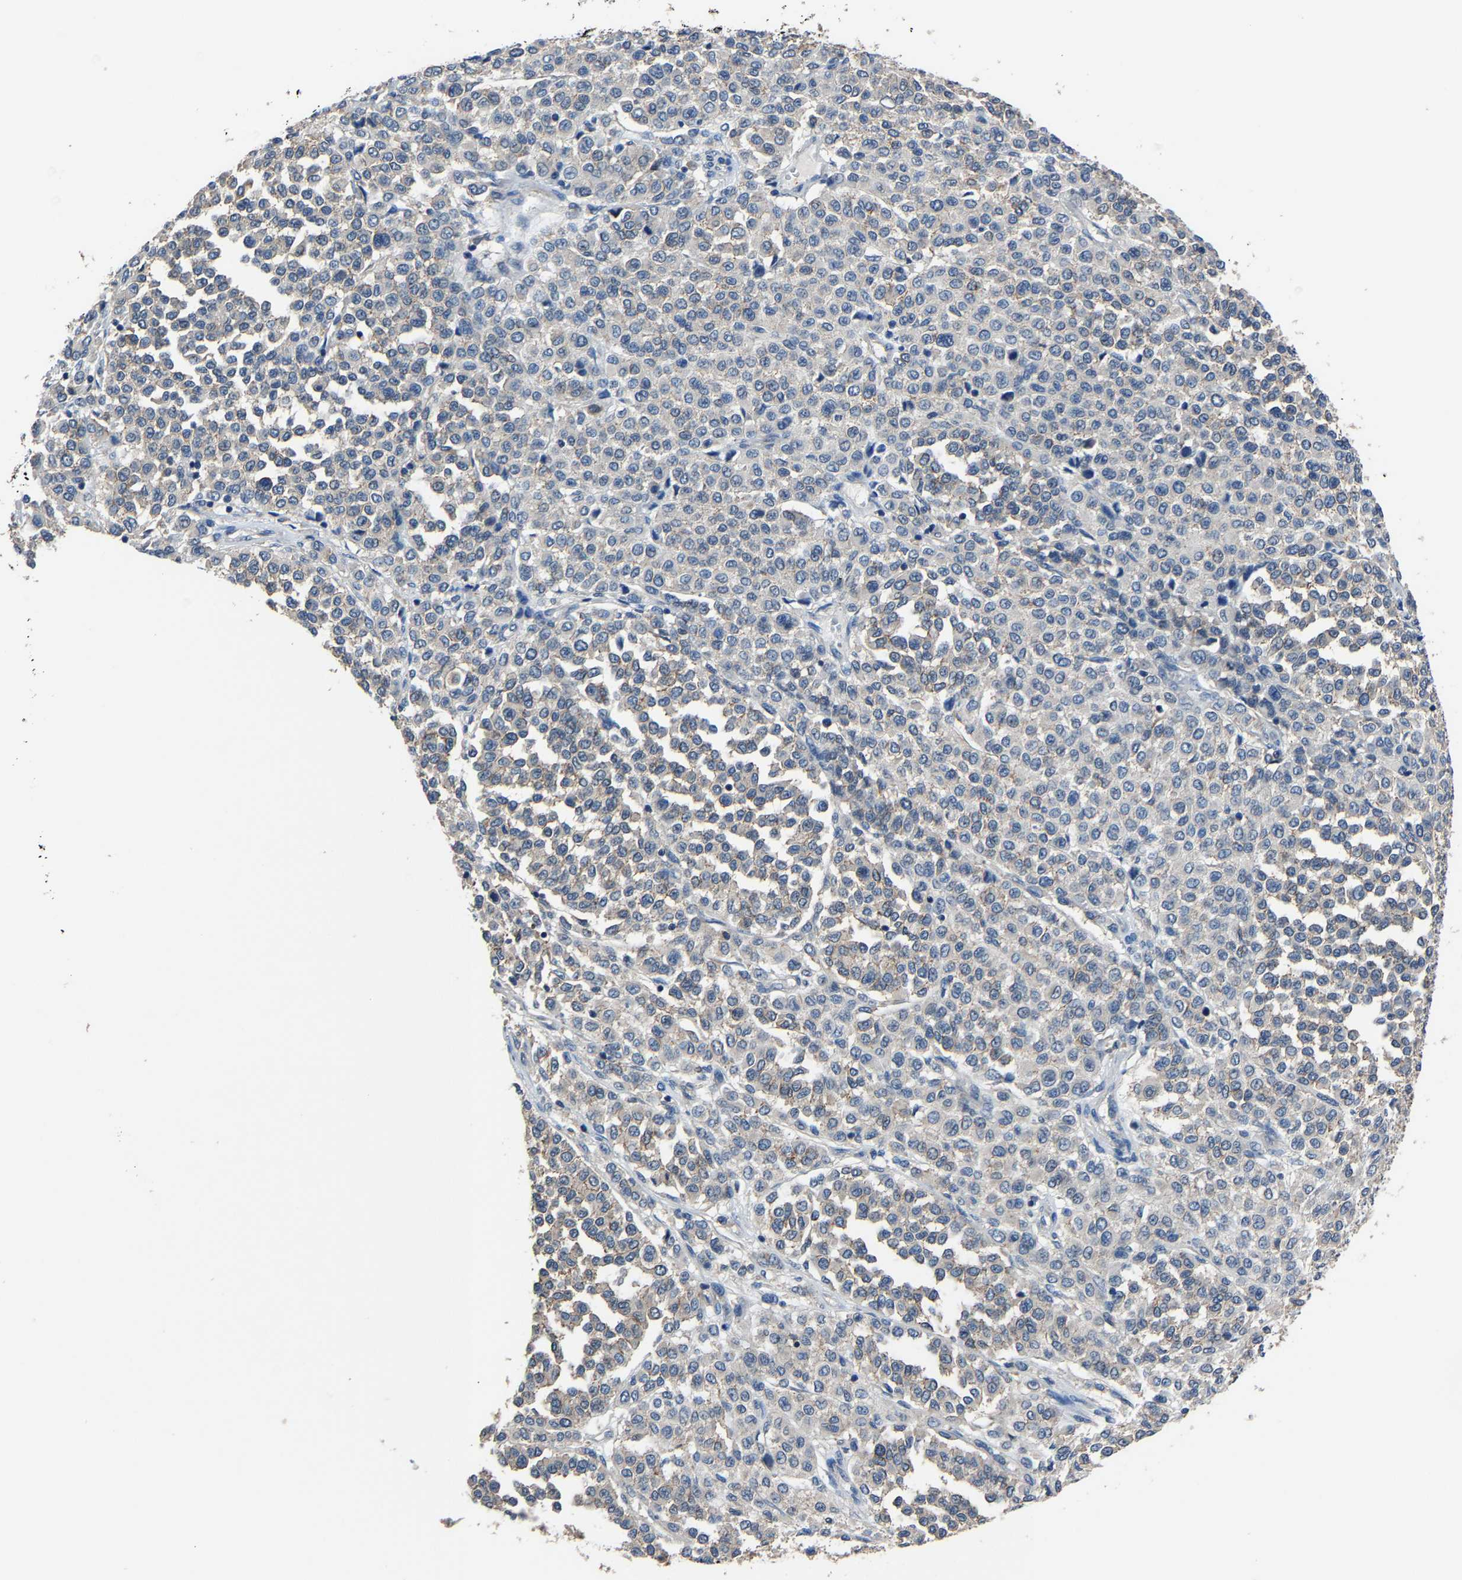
{"staining": {"intensity": "negative", "quantity": "none", "location": "none"}, "tissue": "melanoma", "cell_type": "Tumor cells", "image_type": "cancer", "snomed": [{"axis": "morphology", "description": "Malignant melanoma, Metastatic site"}, {"axis": "topography", "description": "Pancreas"}], "caption": "This histopathology image is of melanoma stained with immunohistochemistry (IHC) to label a protein in brown with the nuclei are counter-stained blue. There is no expression in tumor cells.", "gene": "STRBP", "patient": {"sex": "female", "age": 30}}